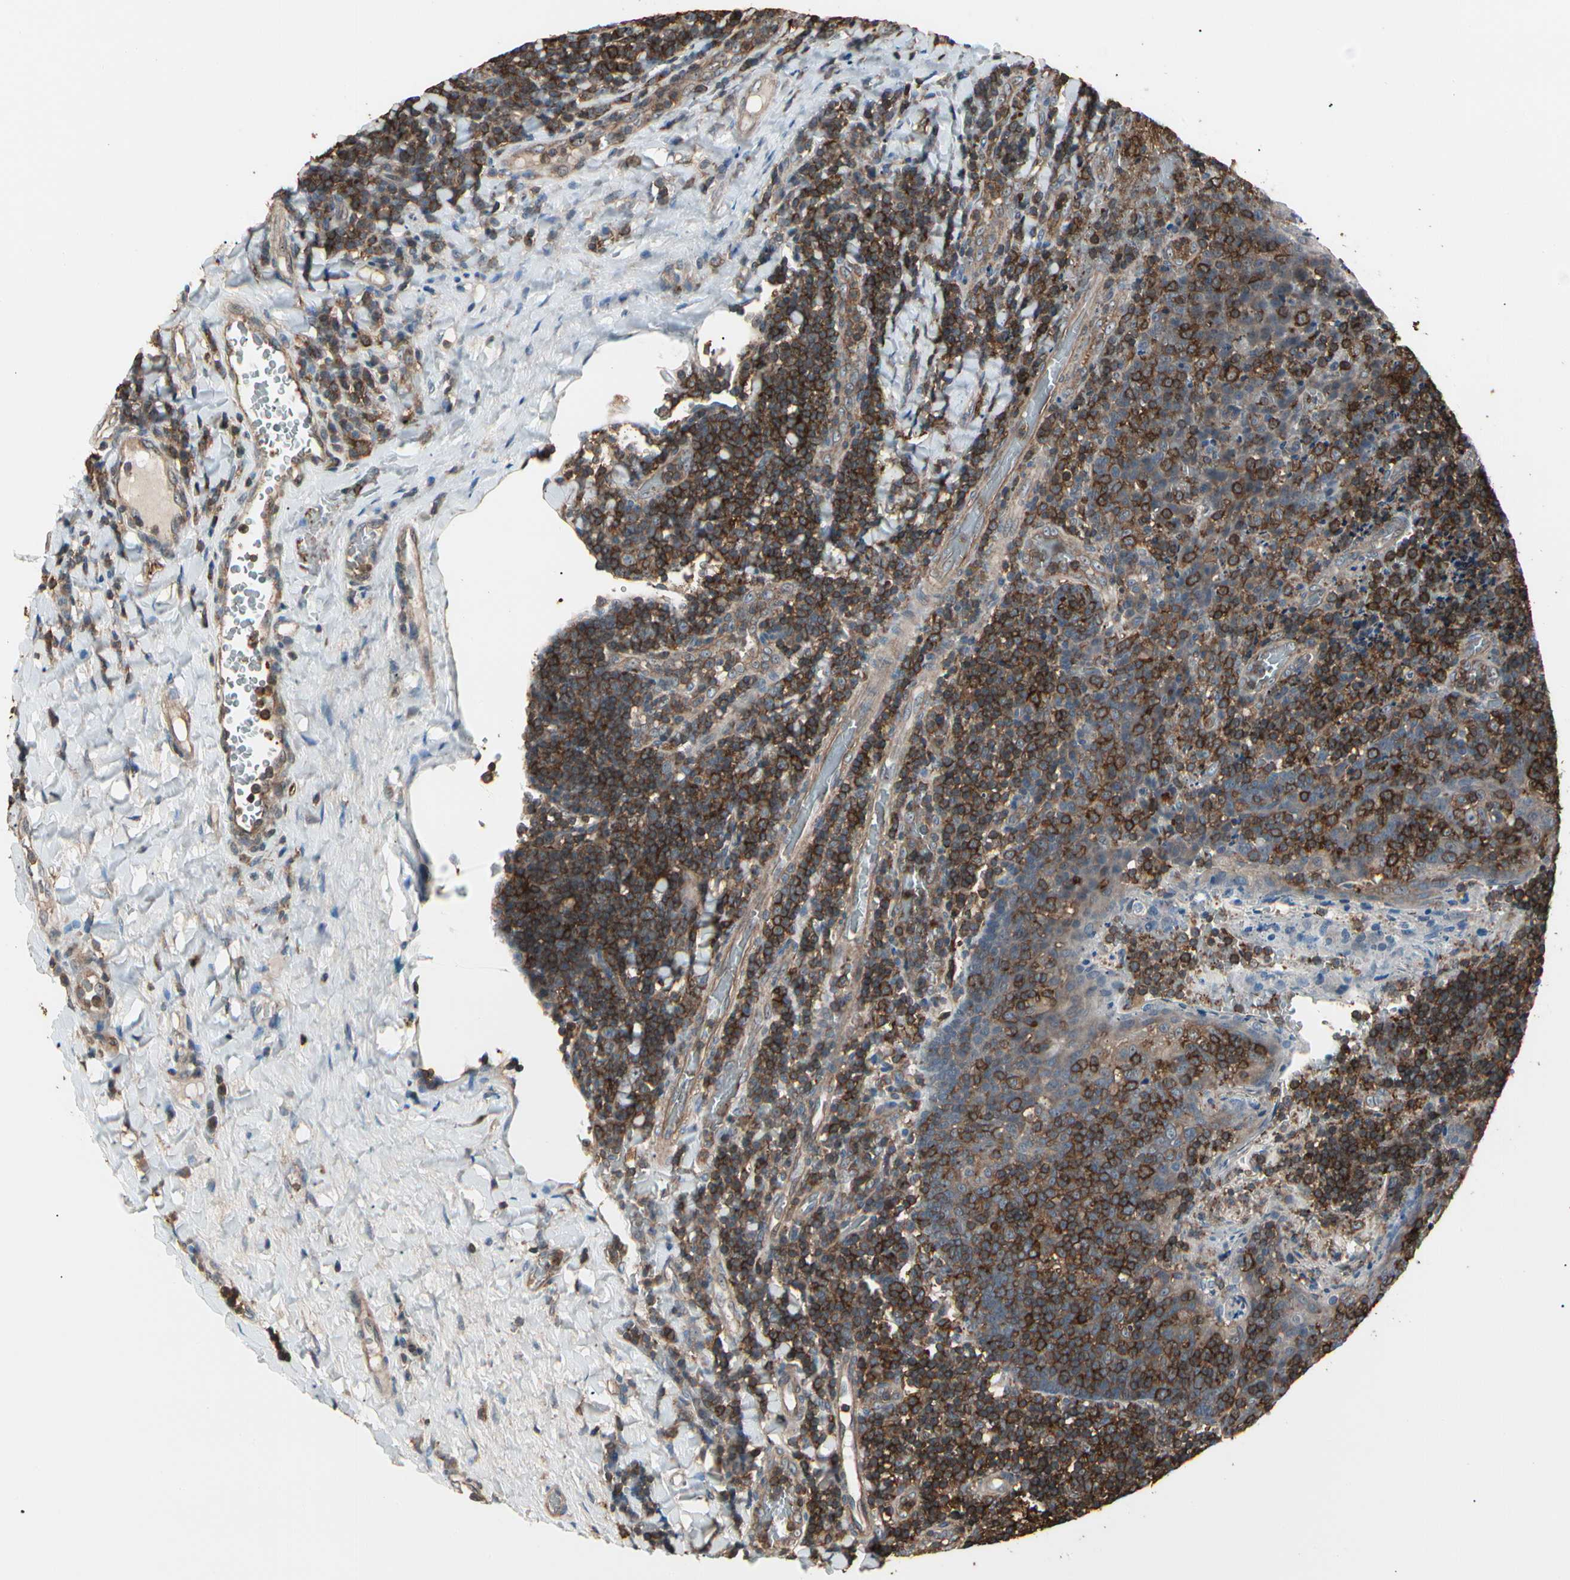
{"staining": {"intensity": "strong", "quantity": "25%-75%", "location": "cytoplasmic/membranous"}, "tissue": "tonsil", "cell_type": "Germinal center cells", "image_type": "normal", "snomed": [{"axis": "morphology", "description": "Normal tissue, NOS"}, {"axis": "topography", "description": "Tonsil"}], "caption": "A brown stain shows strong cytoplasmic/membranous expression of a protein in germinal center cells of benign human tonsil. Immunohistochemistry stains the protein of interest in brown and the nuclei are stained blue.", "gene": "MAPK13", "patient": {"sex": "male", "age": 17}}